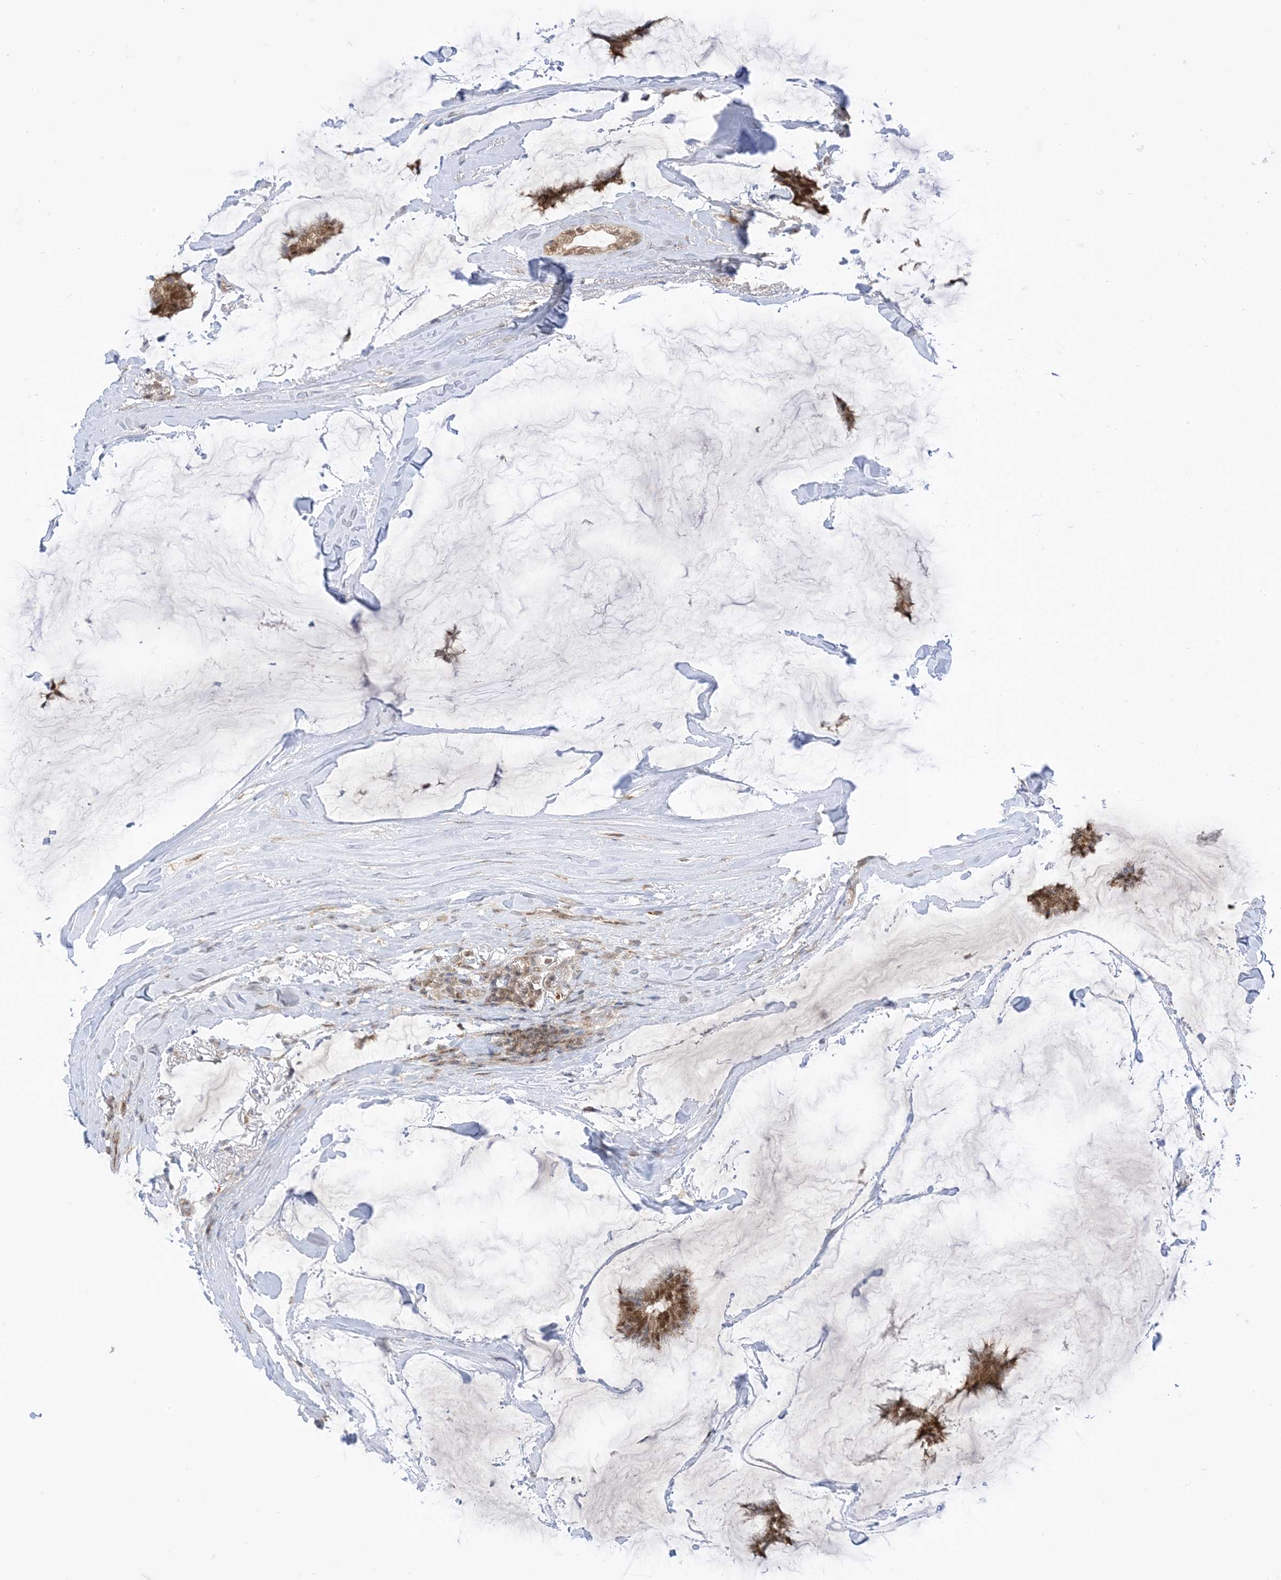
{"staining": {"intensity": "moderate", "quantity": ">75%", "location": "cytoplasmic/membranous"}, "tissue": "breast cancer", "cell_type": "Tumor cells", "image_type": "cancer", "snomed": [{"axis": "morphology", "description": "Duct carcinoma"}, {"axis": "topography", "description": "Breast"}], "caption": "About >75% of tumor cells in human intraductal carcinoma (breast) display moderate cytoplasmic/membranous protein positivity as visualized by brown immunohistochemical staining.", "gene": "PTPA", "patient": {"sex": "female", "age": 93}}